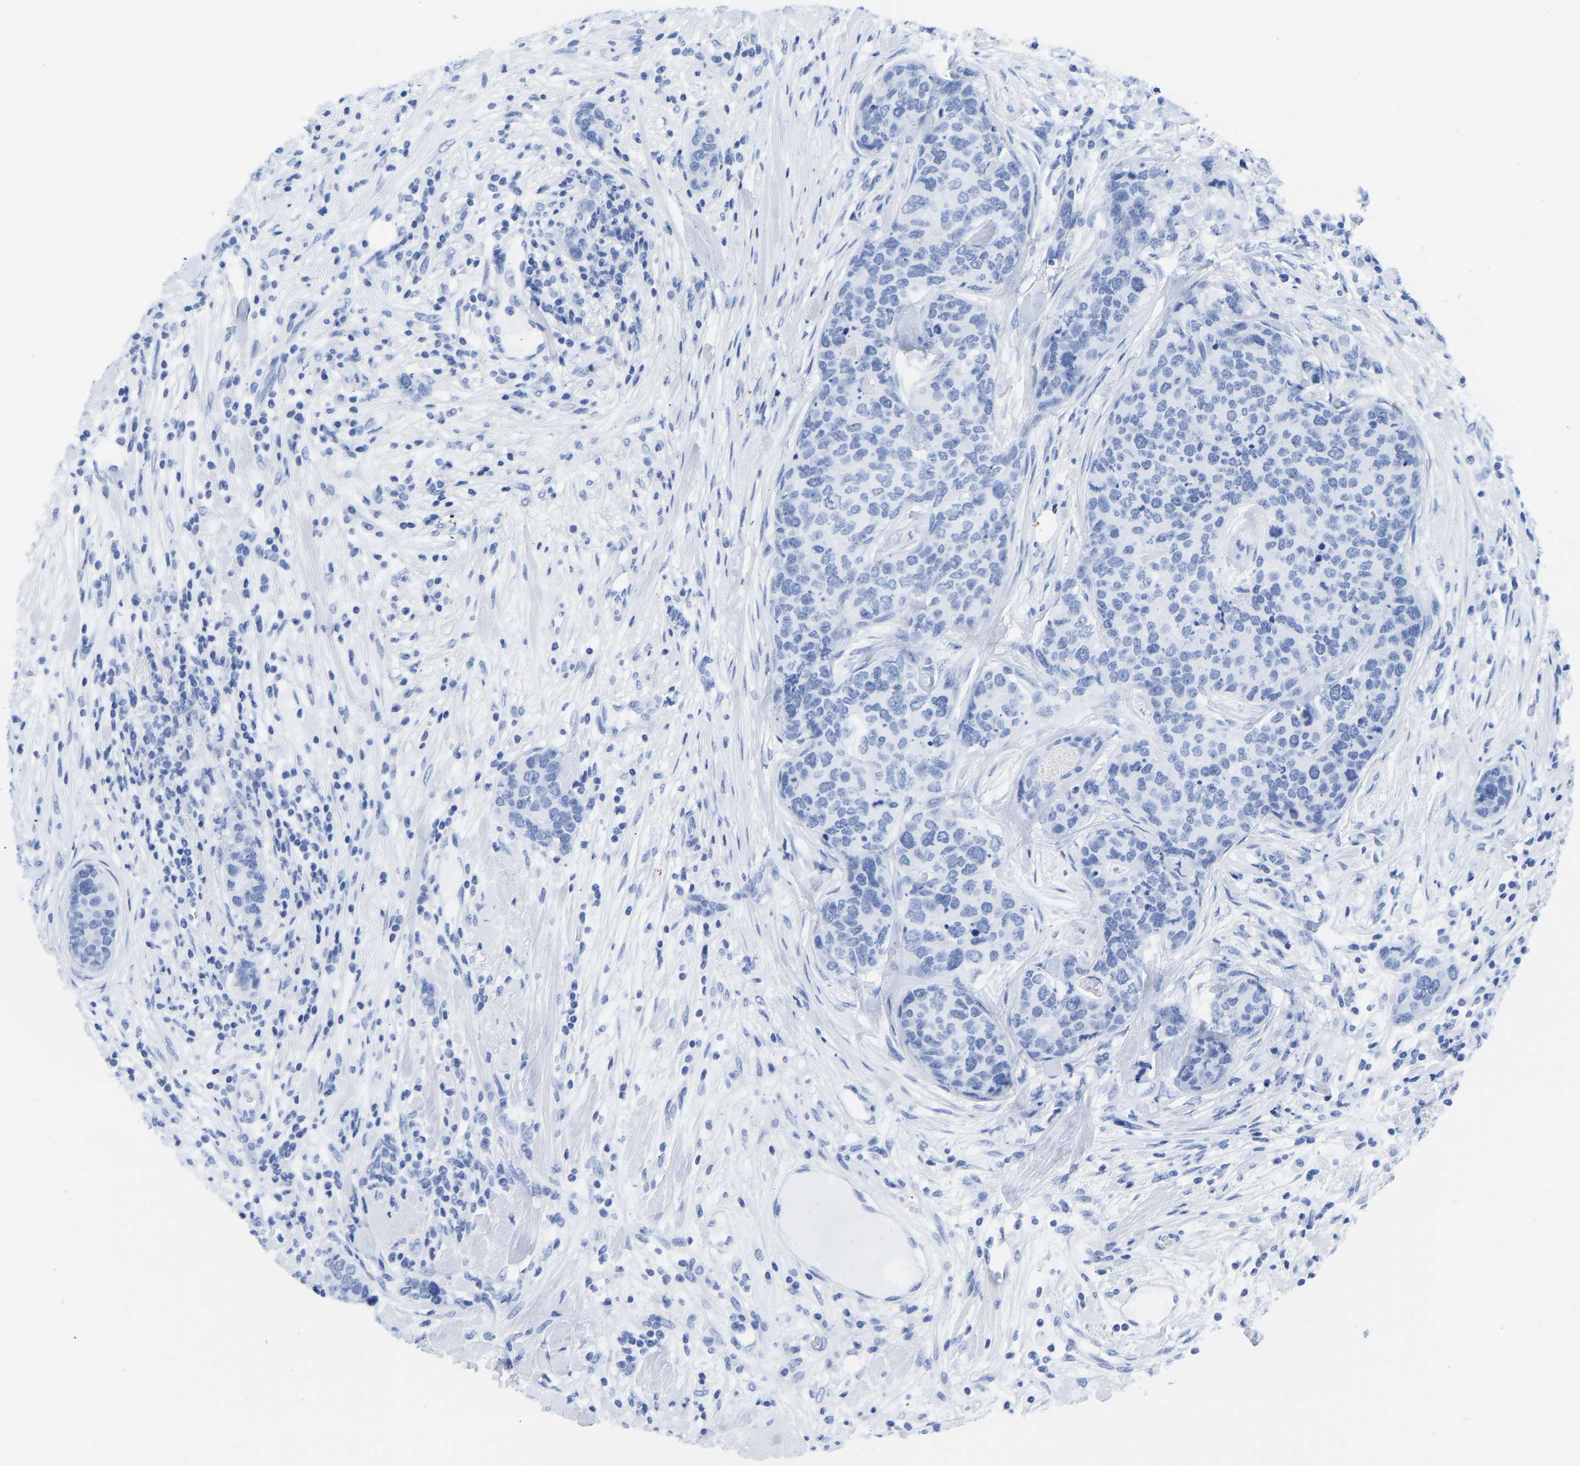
{"staining": {"intensity": "negative", "quantity": "none", "location": "none"}, "tissue": "breast cancer", "cell_type": "Tumor cells", "image_type": "cancer", "snomed": [{"axis": "morphology", "description": "Lobular carcinoma"}, {"axis": "topography", "description": "Breast"}], "caption": "A photomicrograph of lobular carcinoma (breast) stained for a protein reveals no brown staining in tumor cells. (IHC, brightfield microscopy, high magnification).", "gene": "ELMO2", "patient": {"sex": "female", "age": 59}}